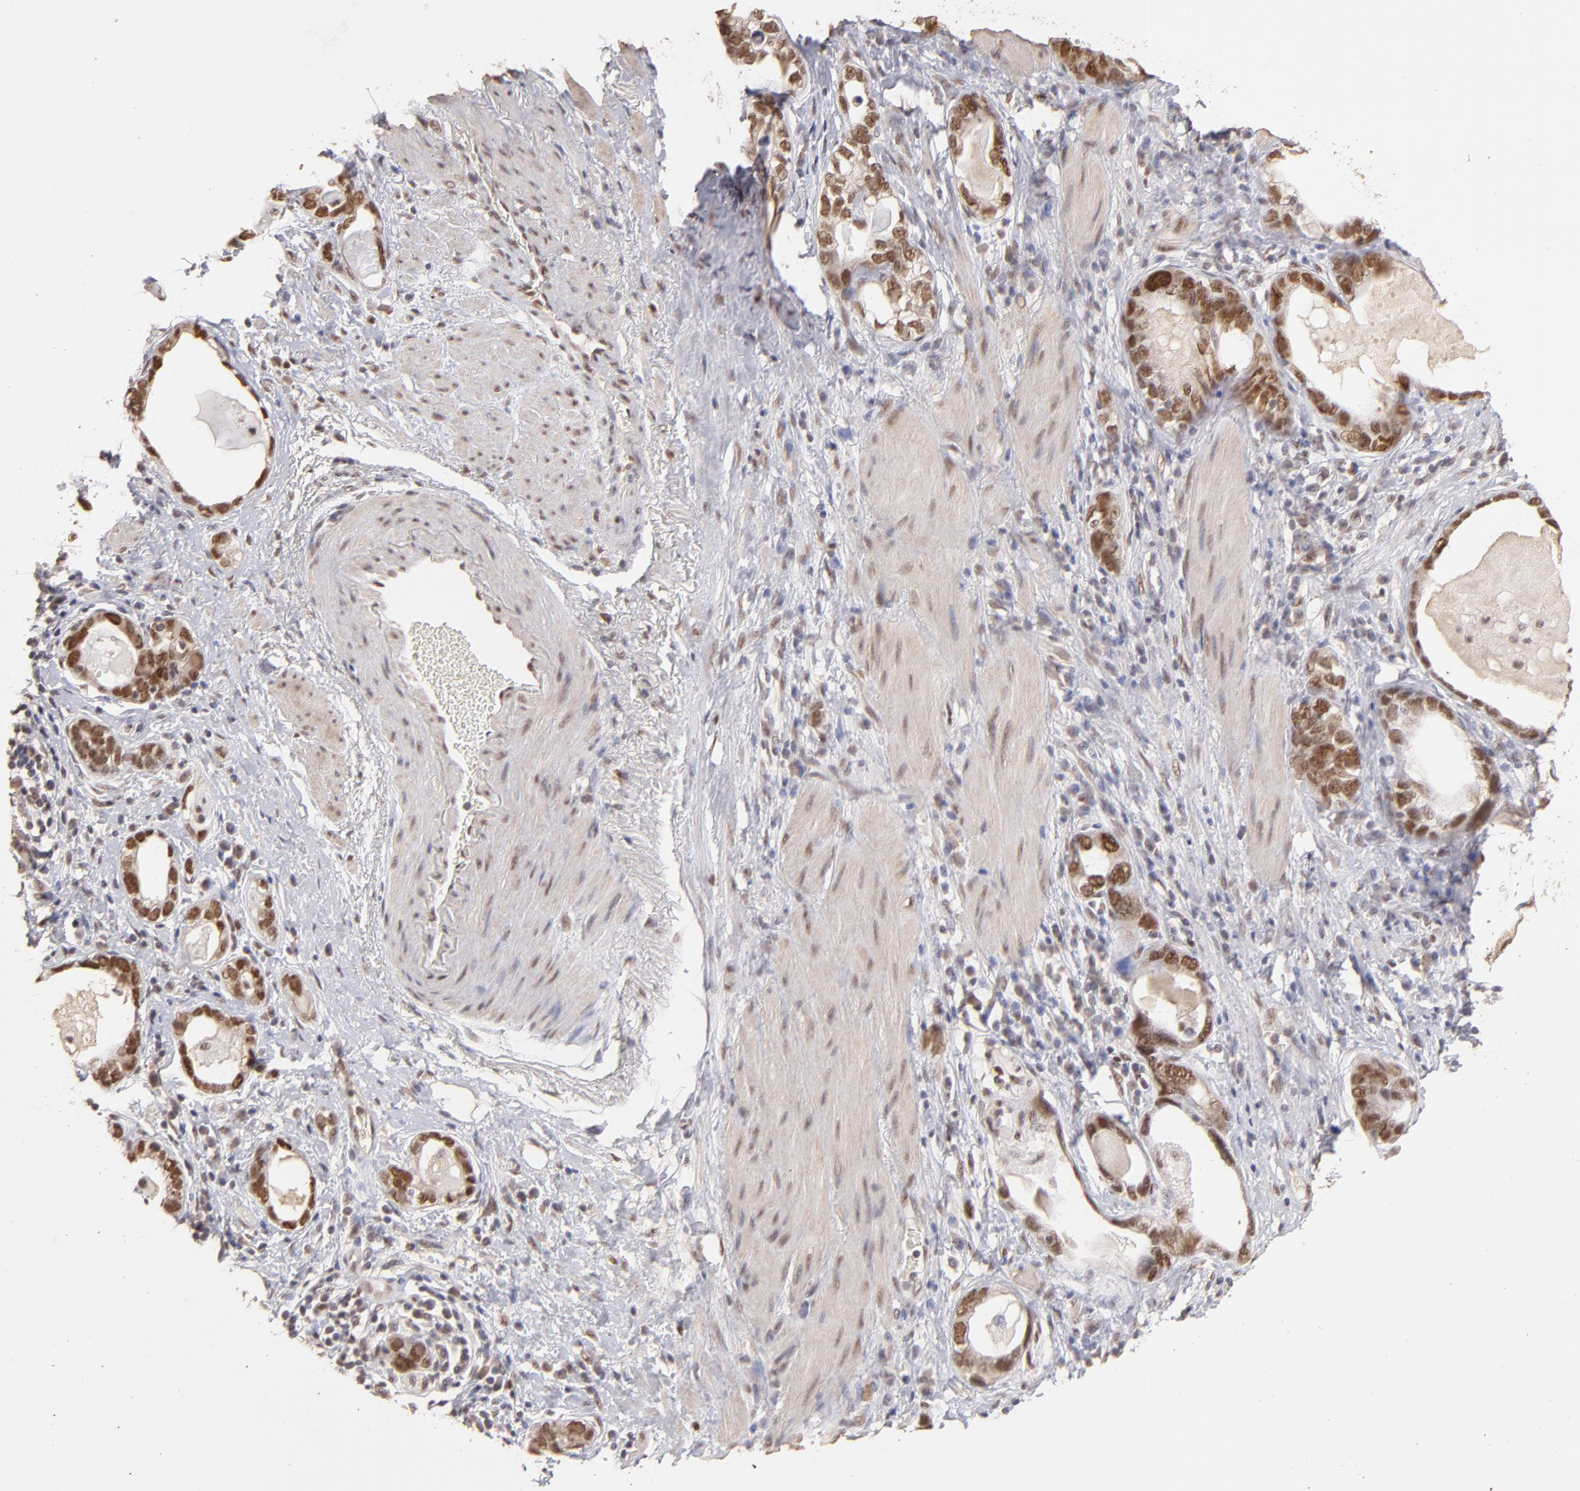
{"staining": {"intensity": "moderate", "quantity": ">75%", "location": "cytoplasmic/membranous,nuclear"}, "tissue": "stomach cancer", "cell_type": "Tumor cells", "image_type": "cancer", "snomed": [{"axis": "morphology", "description": "Adenocarcinoma, NOS"}, {"axis": "topography", "description": "Stomach, lower"}], "caption": "The immunohistochemical stain shows moderate cytoplasmic/membranous and nuclear expression in tumor cells of stomach cancer tissue.", "gene": "CLOCK", "patient": {"sex": "female", "age": 93}}